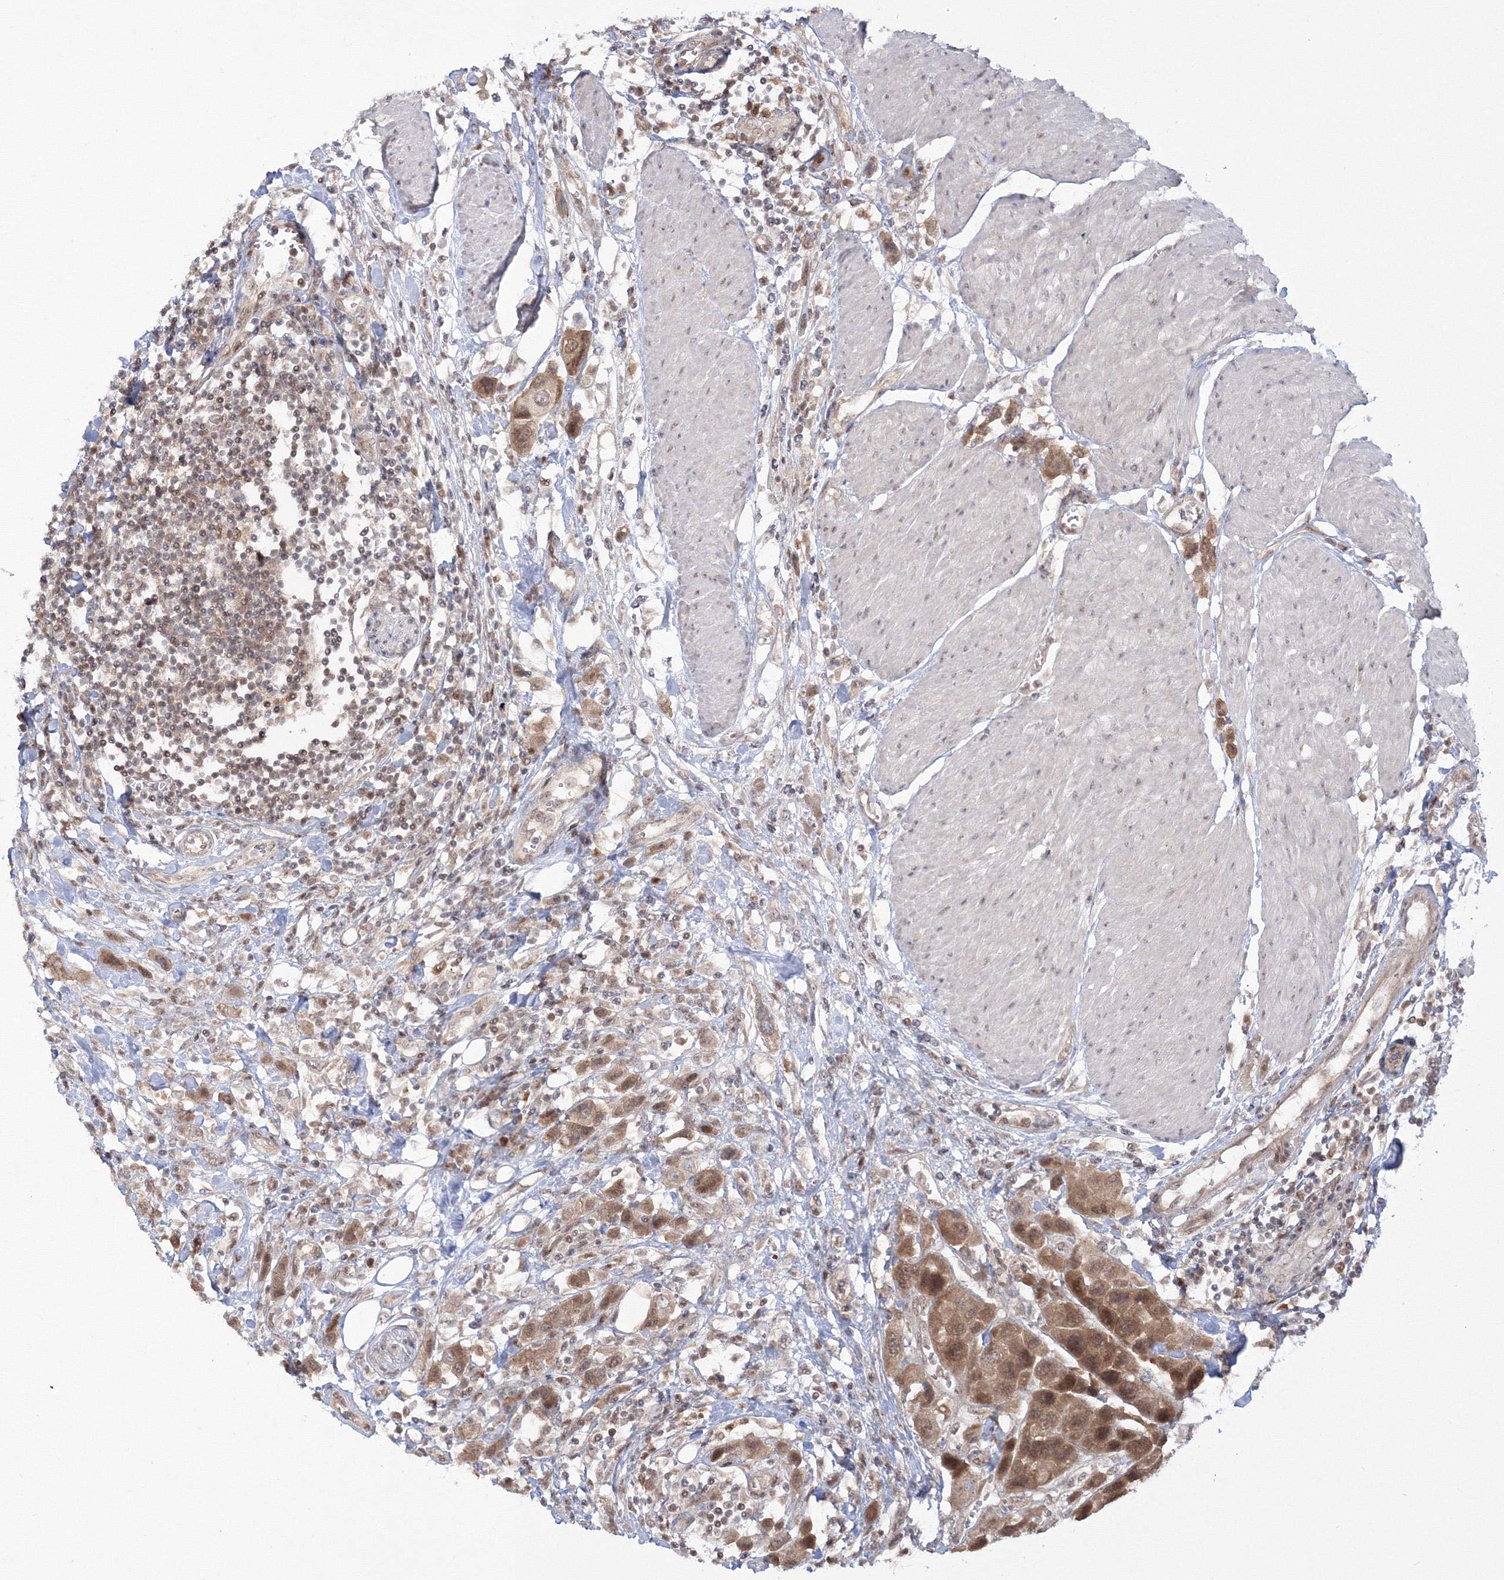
{"staining": {"intensity": "moderate", "quantity": ">75%", "location": "cytoplasmic/membranous,nuclear"}, "tissue": "urothelial cancer", "cell_type": "Tumor cells", "image_type": "cancer", "snomed": [{"axis": "morphology", "description": "Urothelial carcinoma, High grade"}, {"axis": "topography", "description": "Urinary bladder"}], "caption": "Protein expression analysis of human urothelial cancer reveals moderate cytoplasmic/membranous and nuclear staining in about >75% of tumor cells. The protein of interest is stained brown, and the nuclei are stained in blue (DAB IHC with brightfield microscopy, high magnification).", "gene": "ZFAND6", "patient": {"sex": "male", "age": 50}}